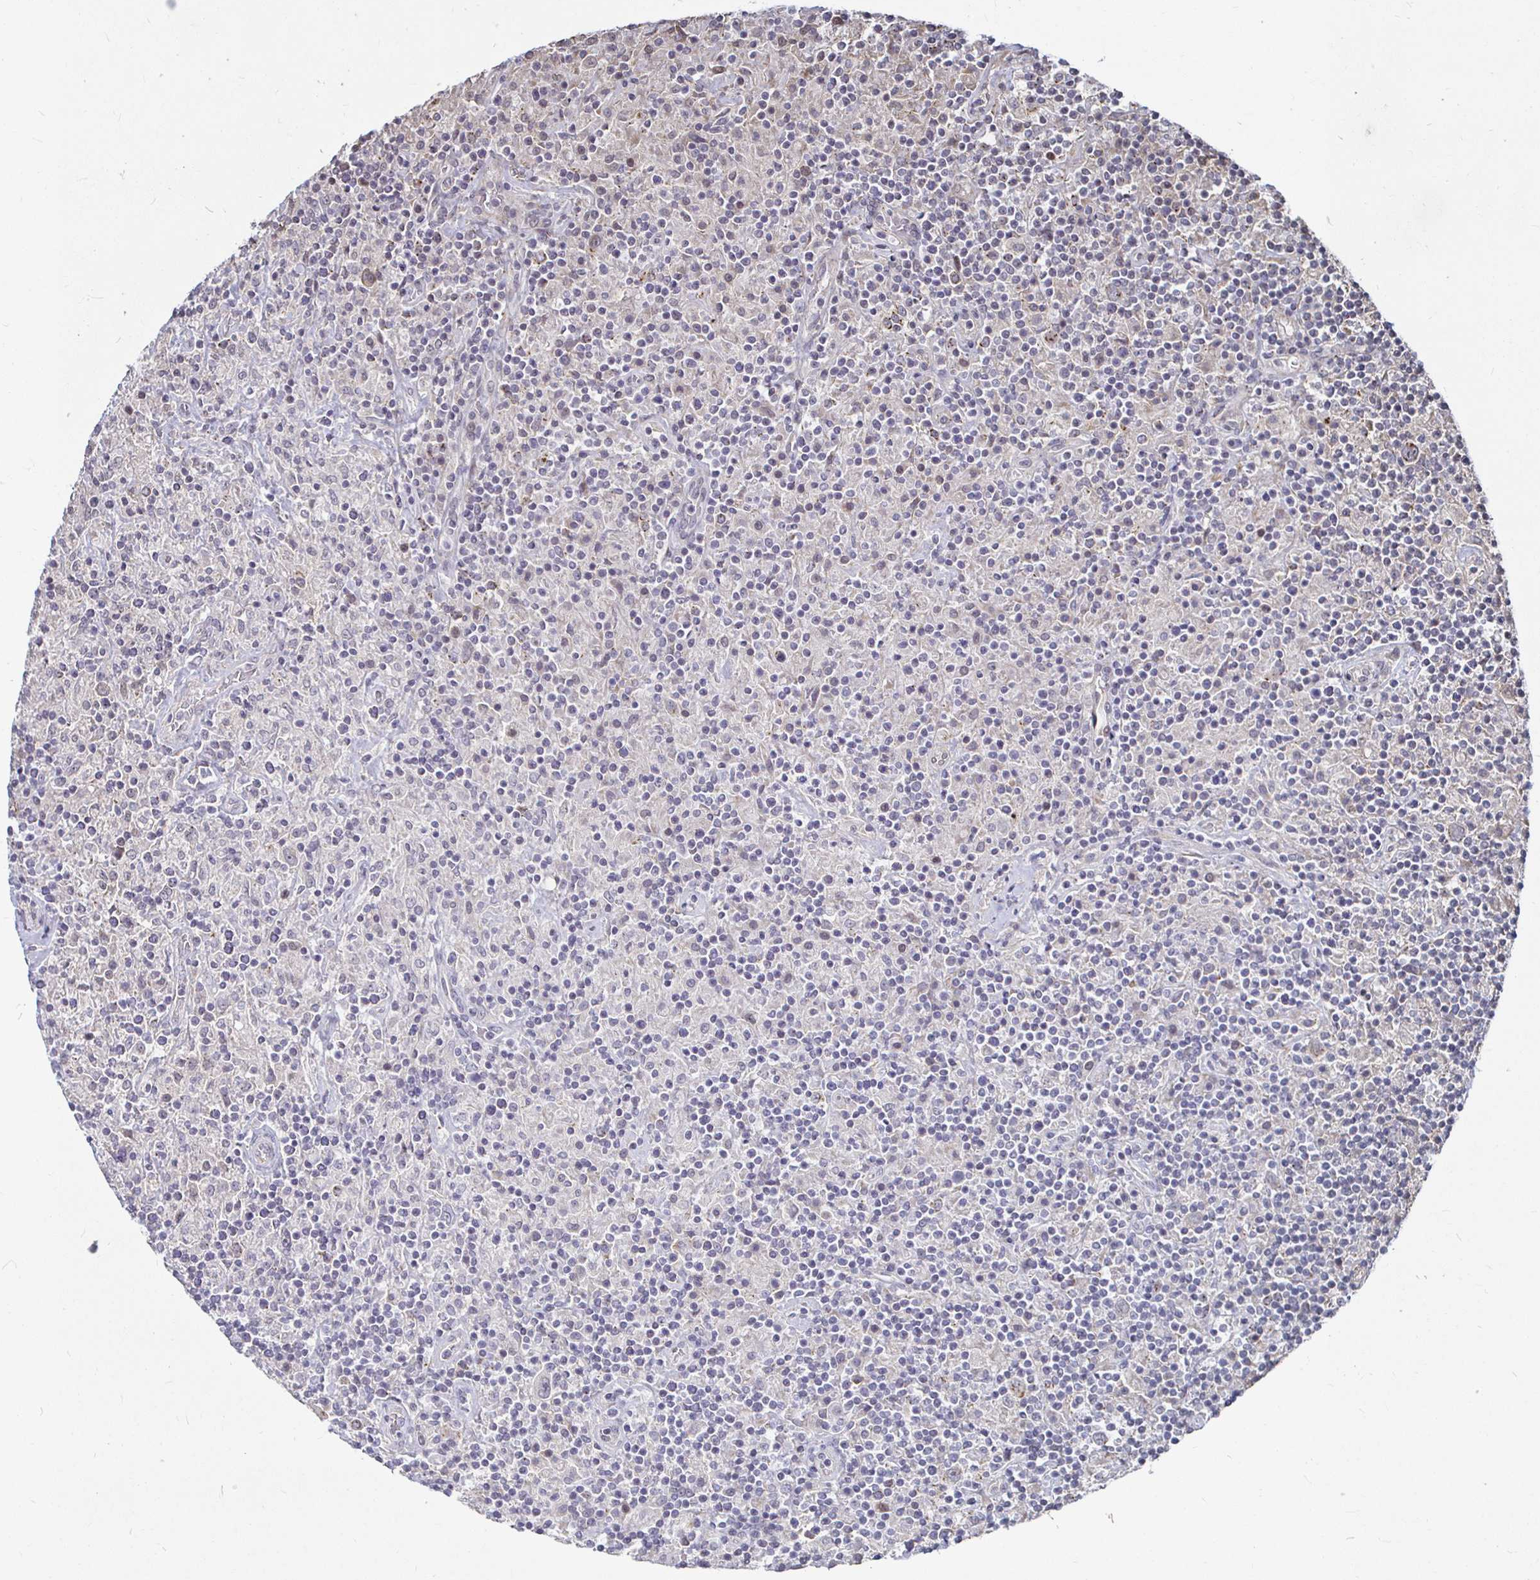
{"staining": {"intensity": "moderate", "quantity": "<25%", "location": "cytoplasmic/membranous"}, "tissue": "lymphoma", "cell_type": "Tumor cells", "image_type": "cancer", "snomed": [{"axis": "morphology", "description": "Hodgkin's disease, NOS"}, {"axis": "topography", "description": "Lymph node"}], "caption": "Protein analysis of Hodgkin's disease tissue reveals moderate cytoplasmic/membranous expression in about <25% of tumor cells.", "gene": "CAPN11", "patient": {"sex": "male", "age": 70}}